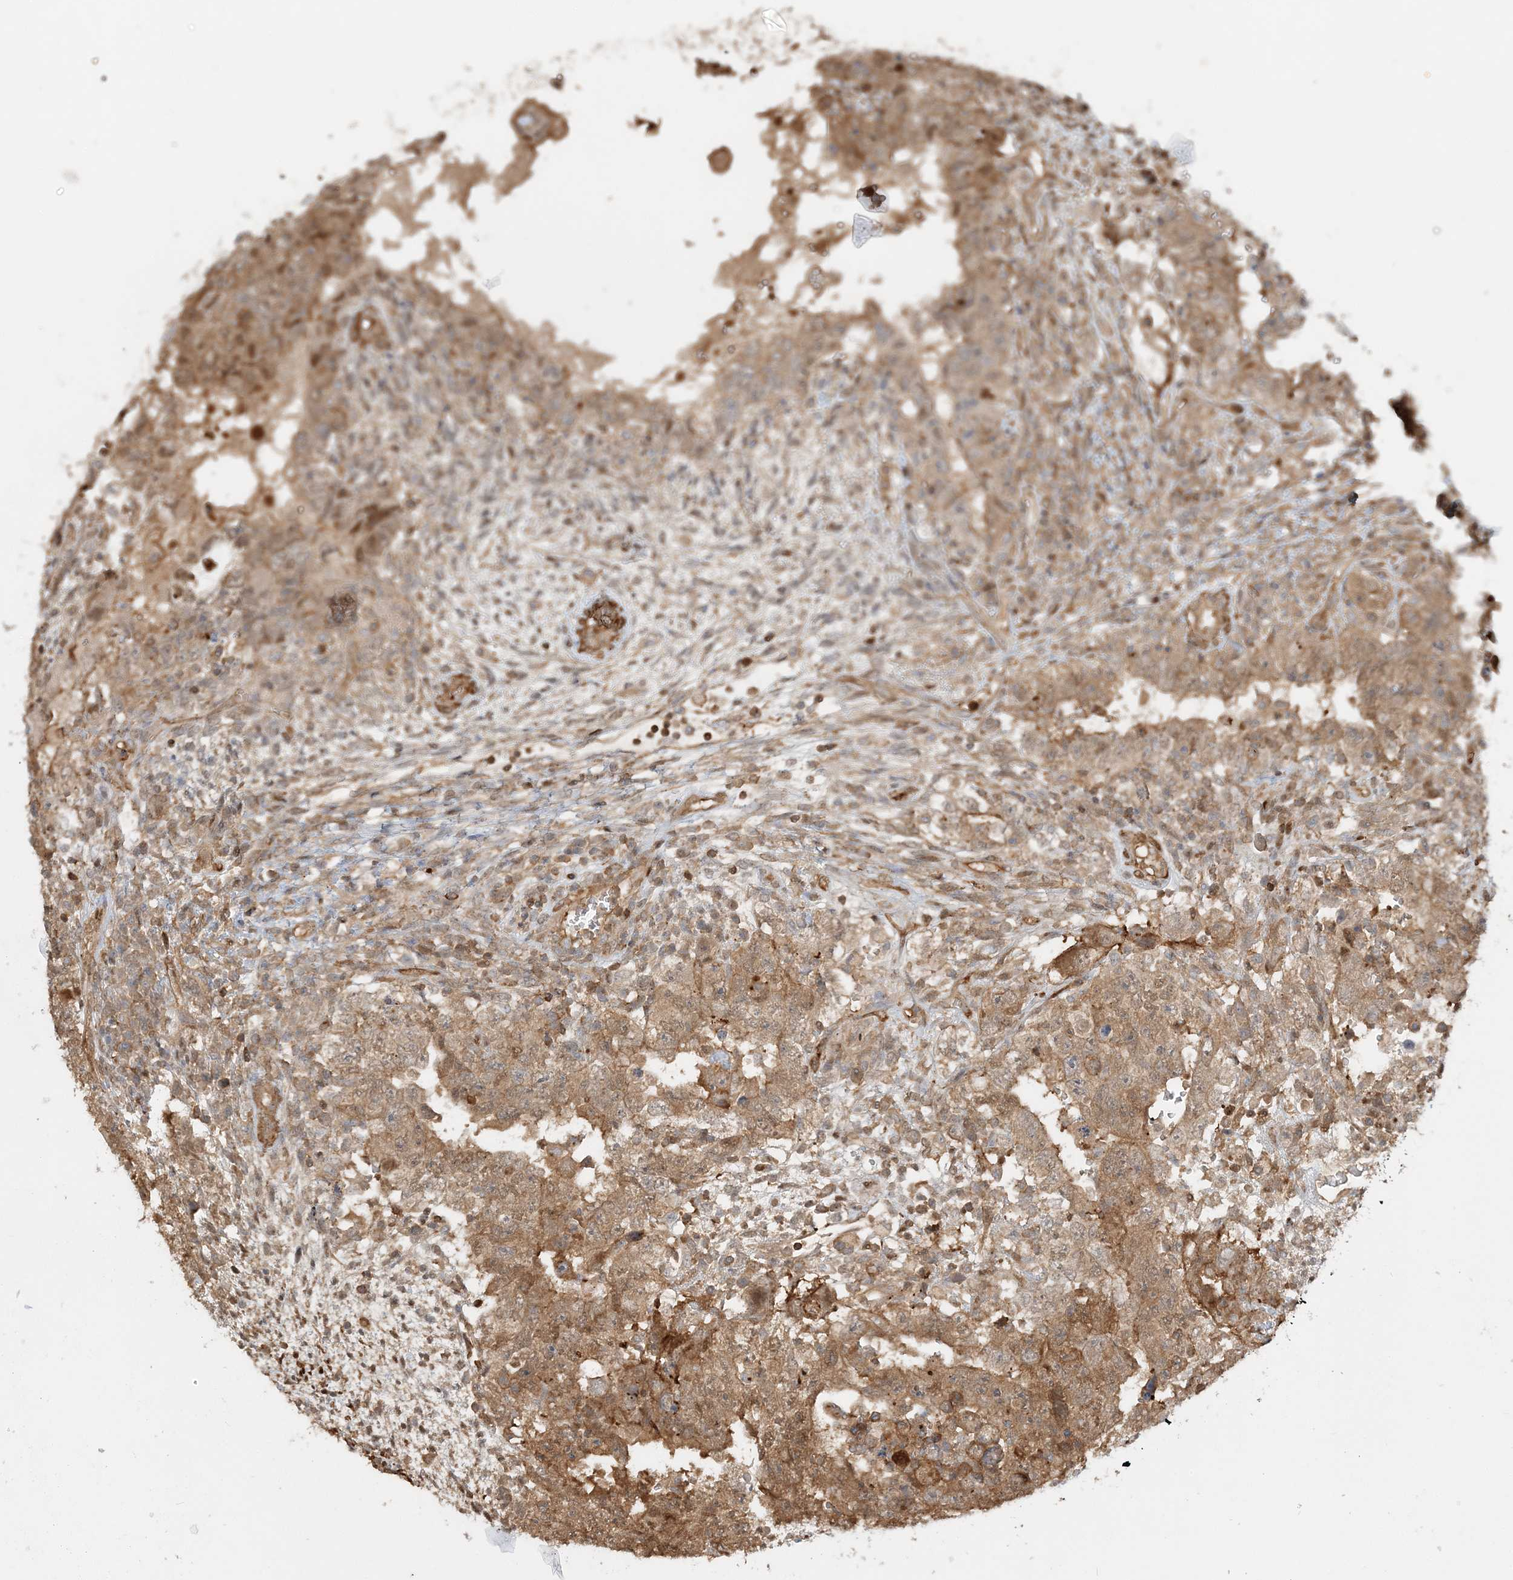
{"staining": {"intensity": "moderate", "quantity": ">75%", "location": "cytoplasmic/membranous"}, "tissue": "testis cancer", "cell_type": "Tumor cells", "image_type": "cancer", "snomed": [{"axis": "morphology", "description": "Carcinoma, Embryonal, NOS"}, {"axis": "topography", "description": "Testis"}], "caption": "Protein expression by immunohistochemistry demonstrates moderate cytoplasmic/membranous expression in approximately >75% of tumor cells in testis cancer. Ihc stains the protein of interest in brown and the nuclei are stained blue.", "gene": "DSTN", "patient": {"sex": "male", "age": 26}}